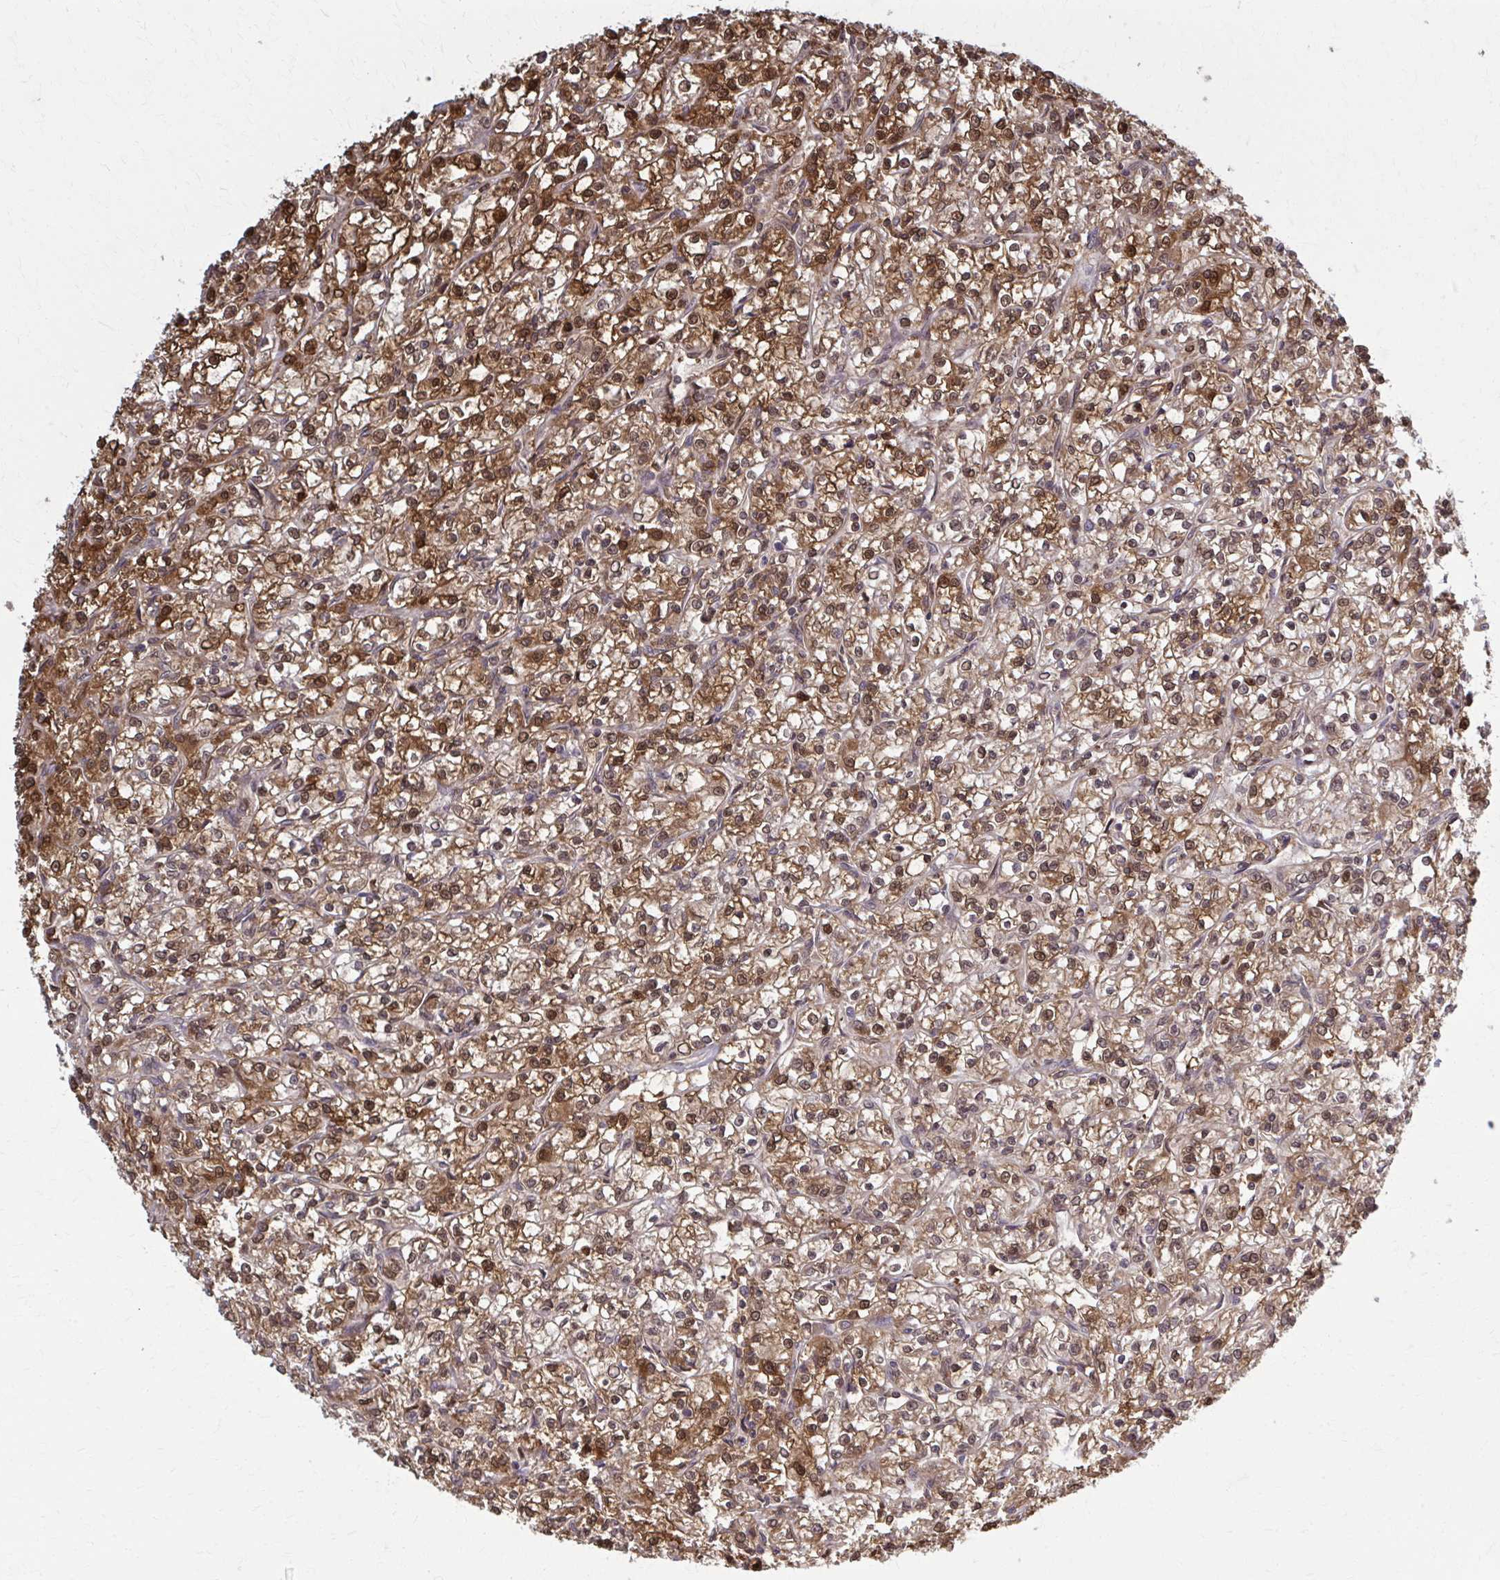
{"staining": {"intensity": "strong", "quantity": ">75%", "location": "cytoplasmic/membranous,nuclear"}, "tissue": "renal cancer", "cell_type": "Tumor cells", "image_type": "cancer", "snomed": [{"axis": "morphology", "description": "Adenocarcinoma, NOS"}, {"axis": "topography", "description": "Kidney"}], "caption": "A micrograph of renal adenocarcinoma stained for a protein displays strong cytoplasmic/membranous and nuclear brown staining in tumor cells. The staining is performed using DAB brown chromogen to label protein expression. The nuclei are counter-stained blue using hematoxylin.", "gene": "MDH1", "patient": {"sex": "female", "age": 59}}